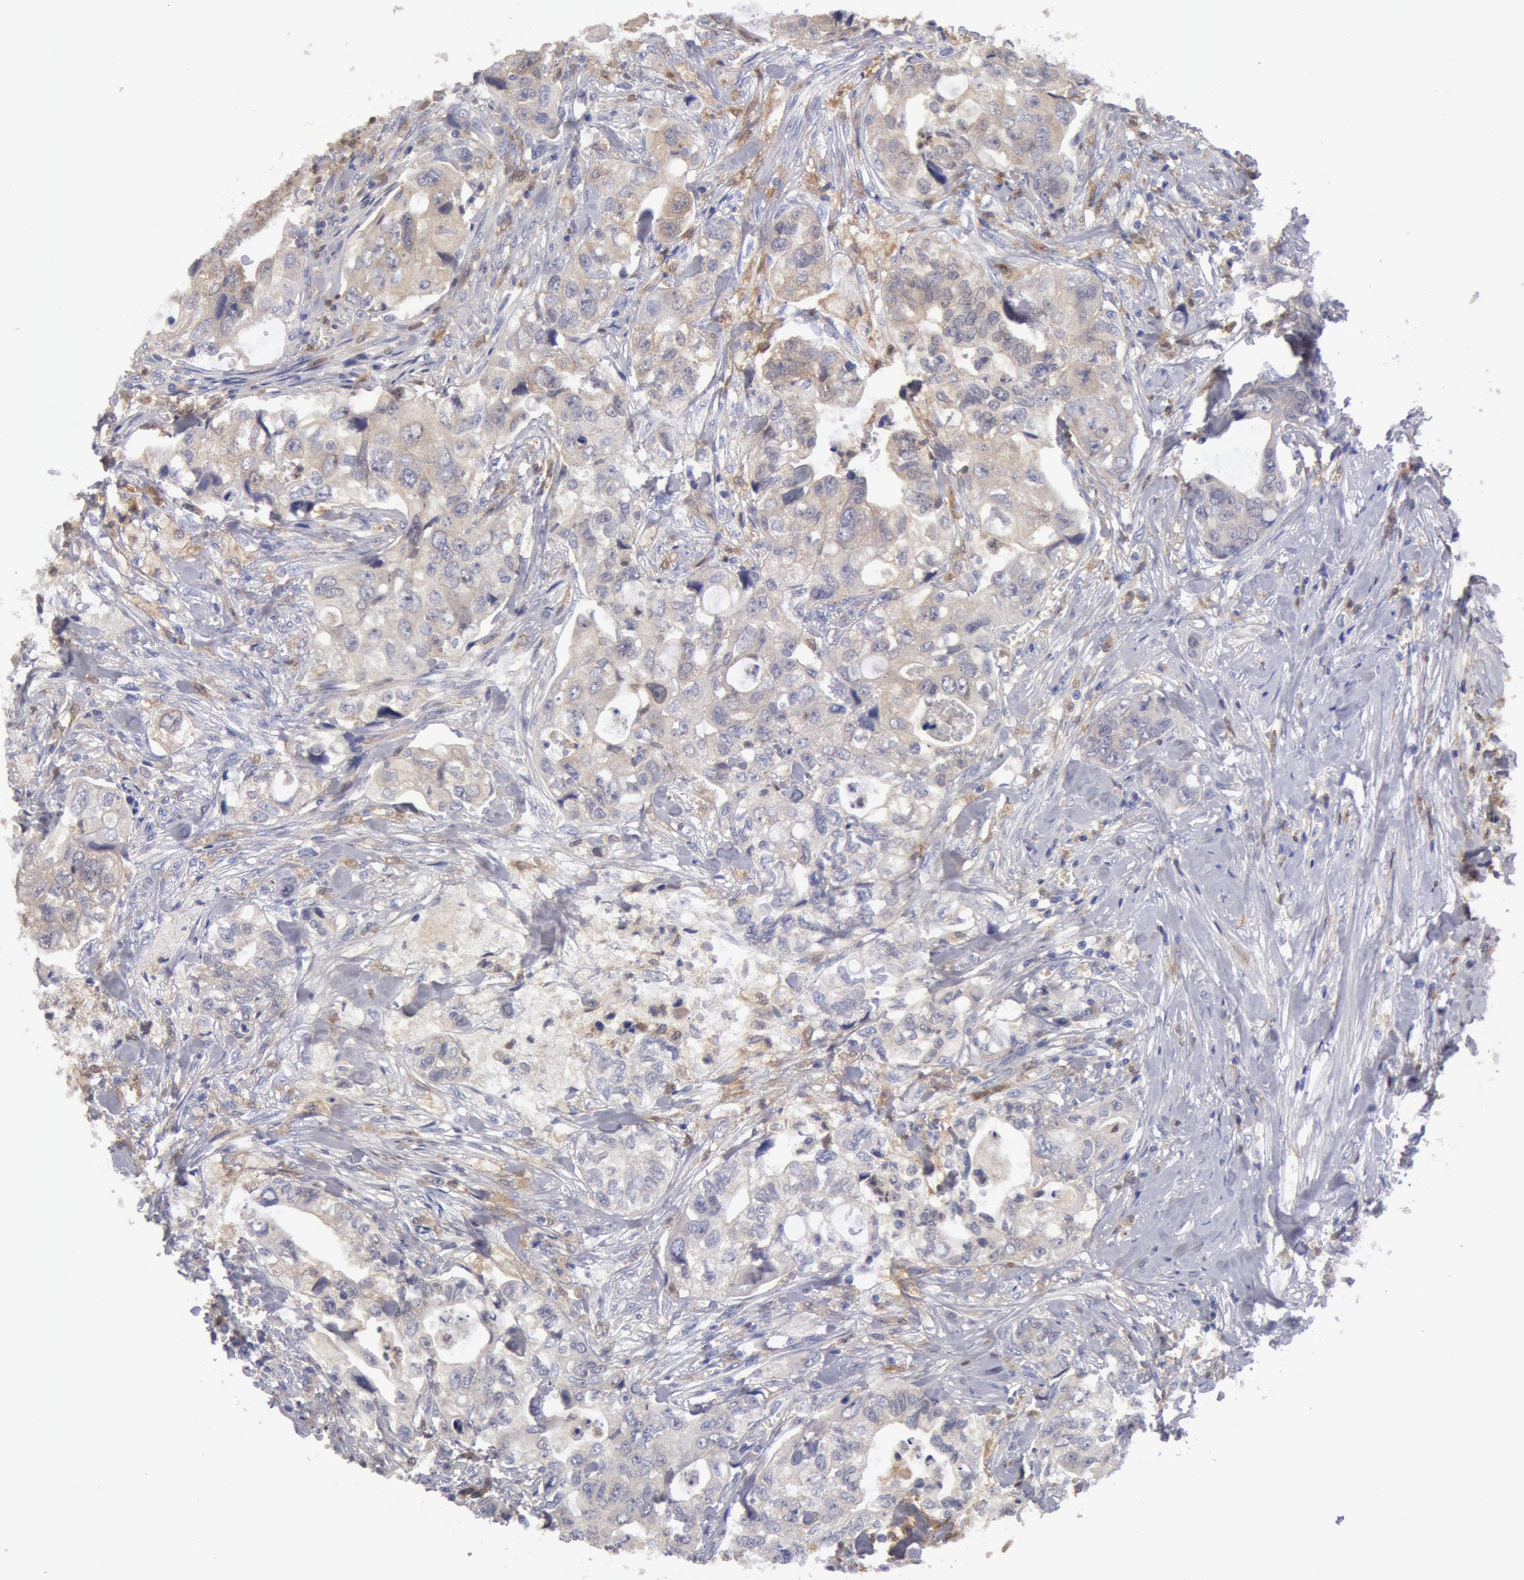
{"staining": {"intensity": "weak", "quantity": ">75%", "location": "cytoplasmic/membranous"}, "tissue": "colorectal cancer", "cell_type": "Tumor cells", "image_type": "cancer", "snomed": [{"axis": "morphology", "description": "Adenocarcinoma, NOS"}, {"axis": "topography", "description": "Rectum"}], "caption": "The histopathology image reveals immunohistochemical staining of colorectal cancer. There is weak cytoplasmic/membranous expression is appreciated in approximately >75% of tumor cells. The protein of interest is shown in brown color, while the nuclei are stained blue.", "gene": "SYK", "patient": {"sex": "female", "age": 57}}